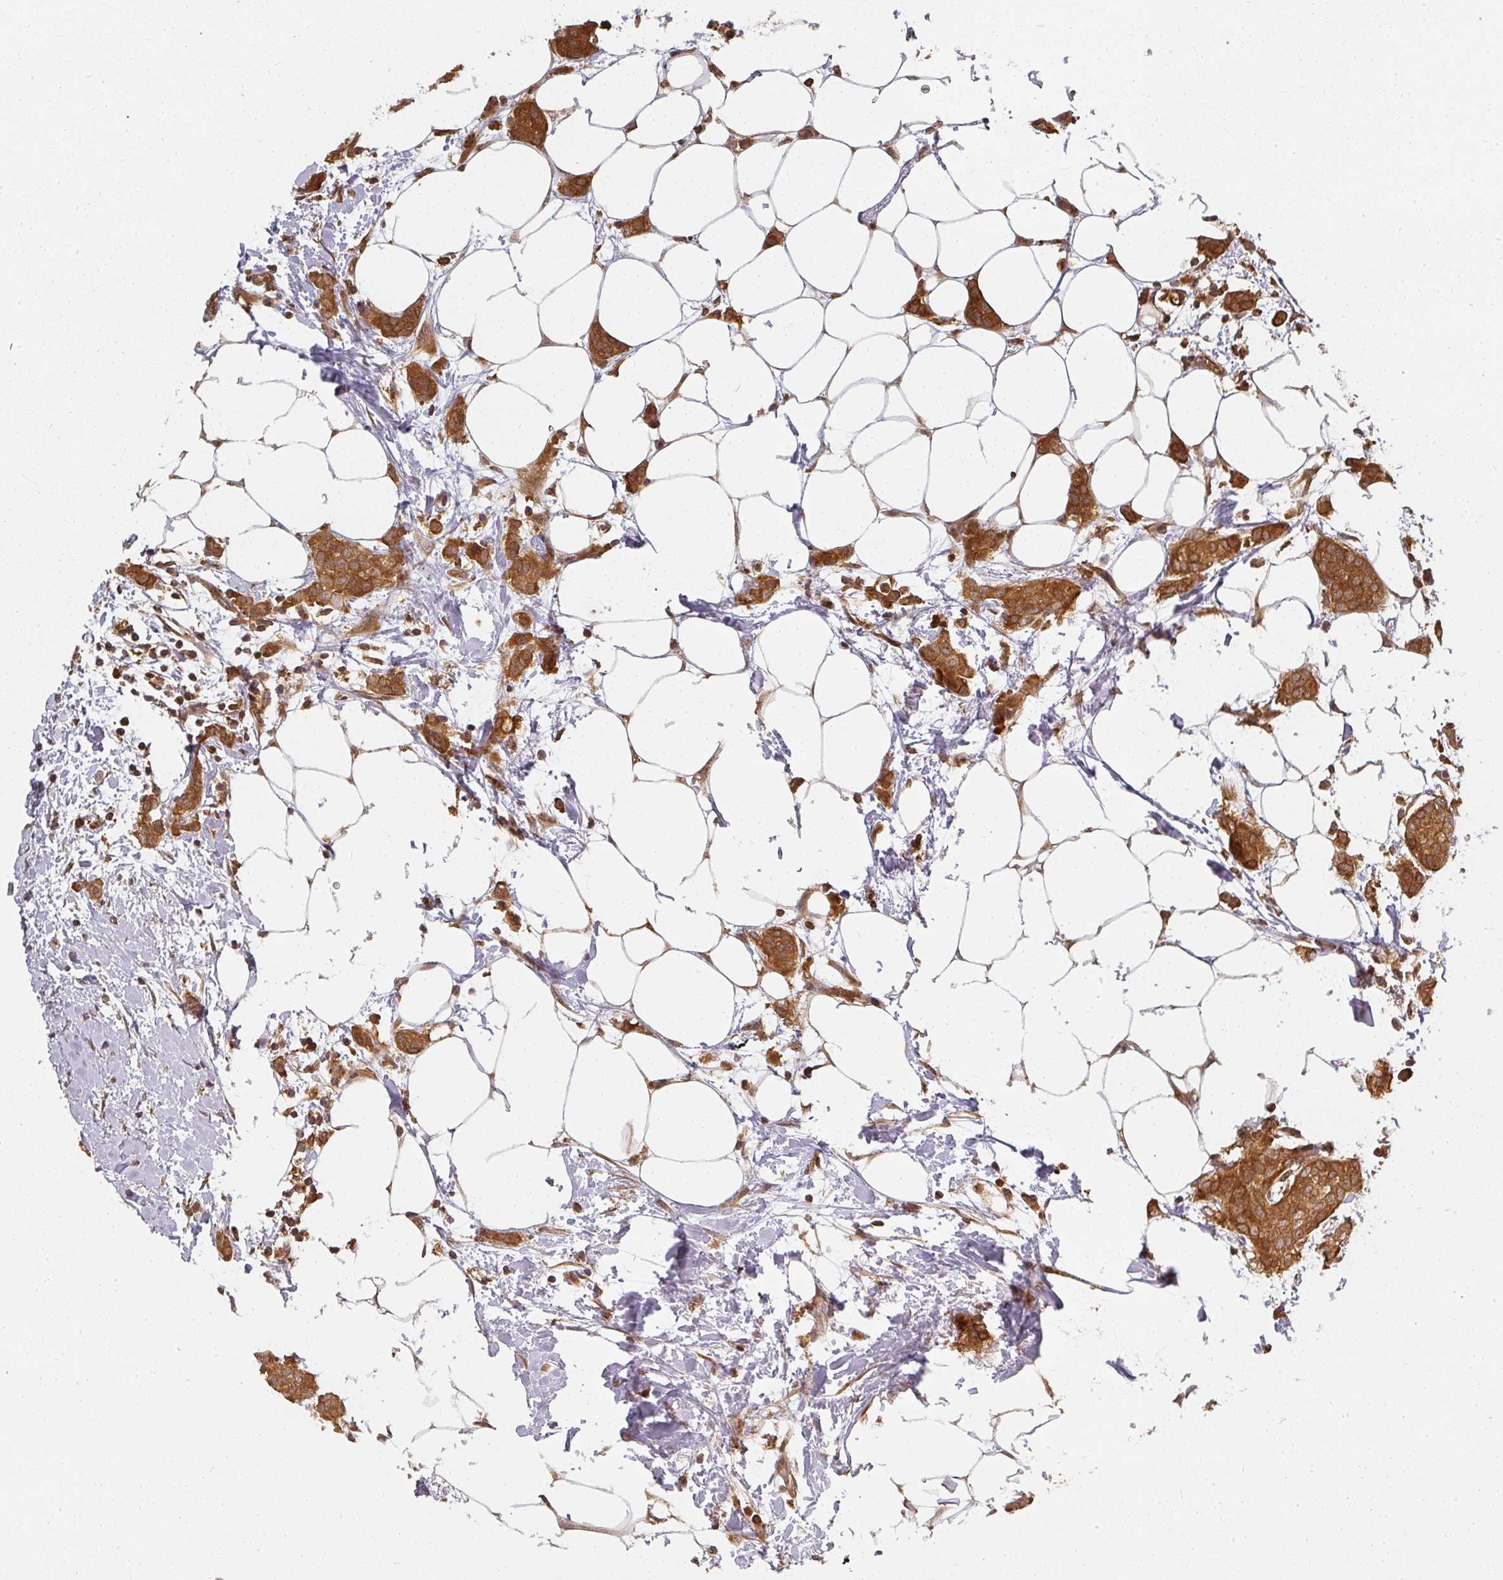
{"staining": {"intensity": "strong", "quantity": ">75%", "location": "cytoplasmic/membranous"}, "tissue": "breast cancer", "cell_type": "Tumor cells", "image_type": "cancer", "snomed": [{"axis": "morphology", "description": "Duct carcinoma"}, {"axis": "topography", "description": "Breast"}], "caption": "Human breast infiltrating ductal carcinoma stained with a protein marker demonstrates strong staining in tumor cells.", "gene": "PPP6R3", "patient": {"sex": "female", "age": 72}}